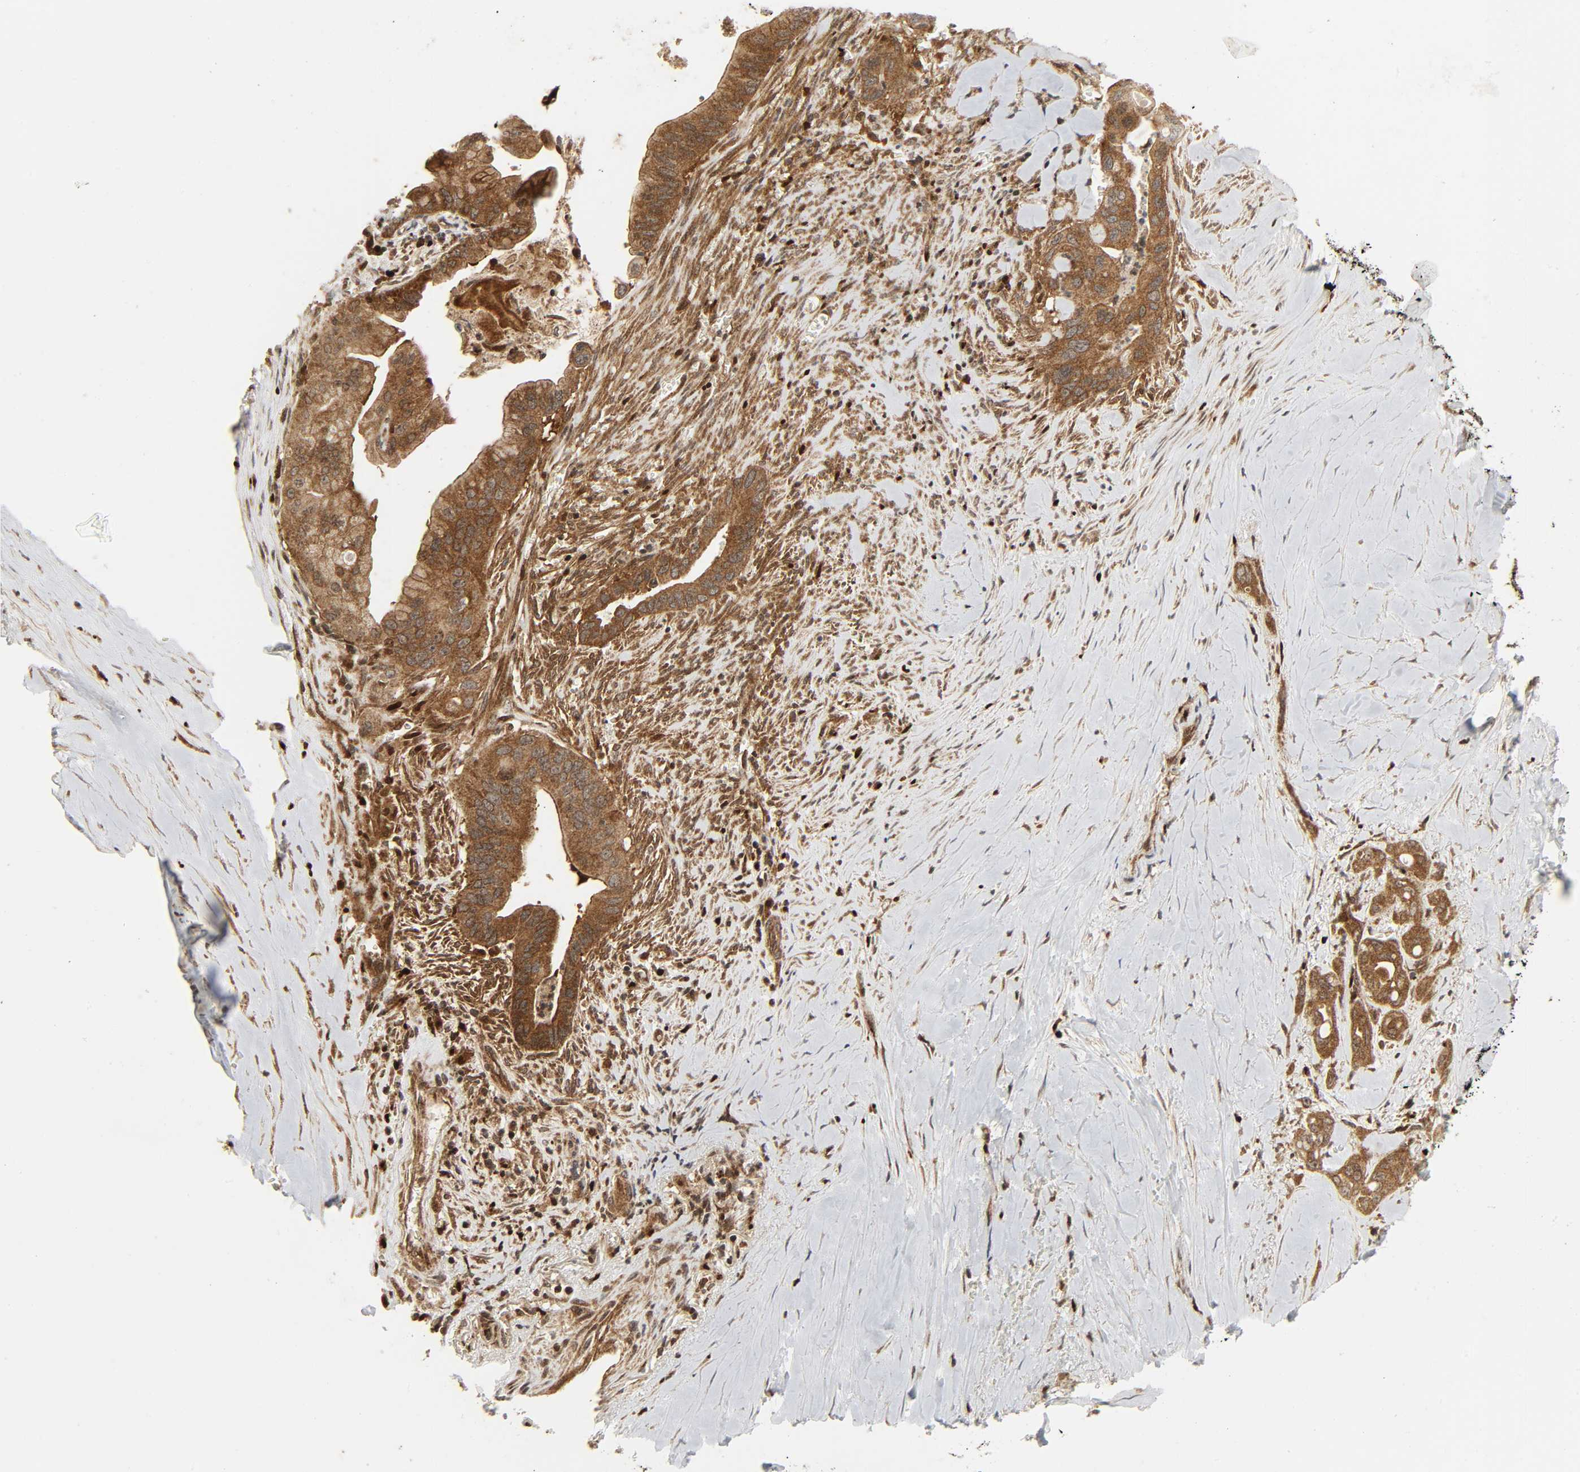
{"staining": {"intensity": "moderate", "quantity": ">75%", "location": "cytoplasmic/membranous"}, "tissue": "pancreatic cancer", "cell_type": "Tumor cells", "image_type": "cancer", "snomed": [{"axis": "morphology", "description": "Adenocarcinoma, NOS"}, {"axis": "topography", "description": "Pancreas"}], "caption": "Human pancreatic adenocarcinoma stained with a protein marker exhibits moderate staining in tumor cells.", "gene": "CHUK", "patient": {"sex": "male", "age": 59}}